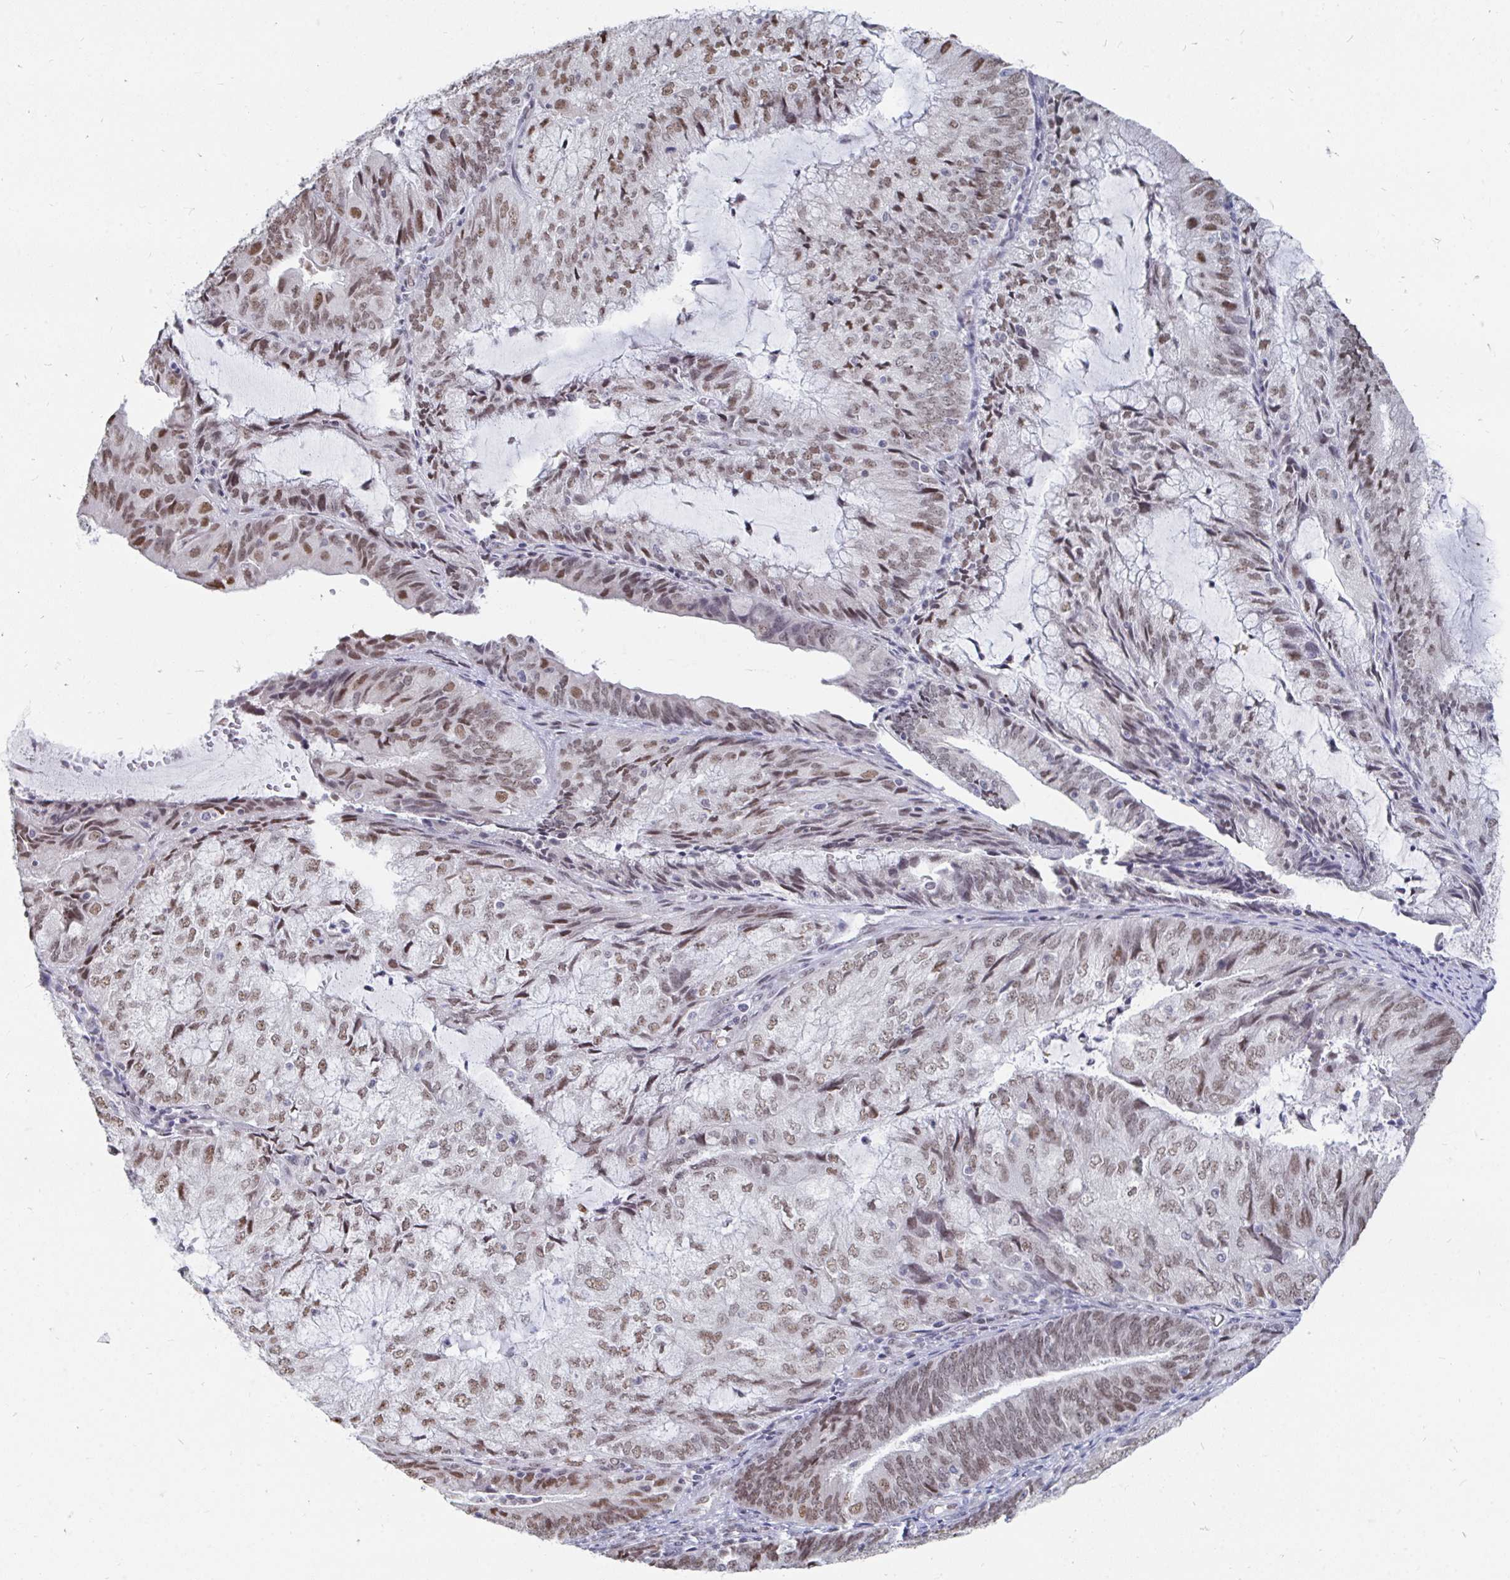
{"staining": {"intensity": "moderate", "quantity": ">75%", "location": "nuclear"}, "tissue": "endometrial cancer", "cell_type": "Tumor cells", "image_type": "cancer", "snomed": [{"axis": "morphology", "description": "Adenocarcinoma, NOS"}, {"axis": "topography", "description": "Endometrium"}], "caption": "IHC histopathology image of neoplastic tissue: adenocarcinoma (endometrial) stained using immunohistochemistry (IHC) exhibits medium levels of moderate protein expression localized specifically in the nuclear of tumor cells, appearing as a nuclear brown color.", "gene": "TRIP12", "patient": {"sex": "female", "age": 81}}